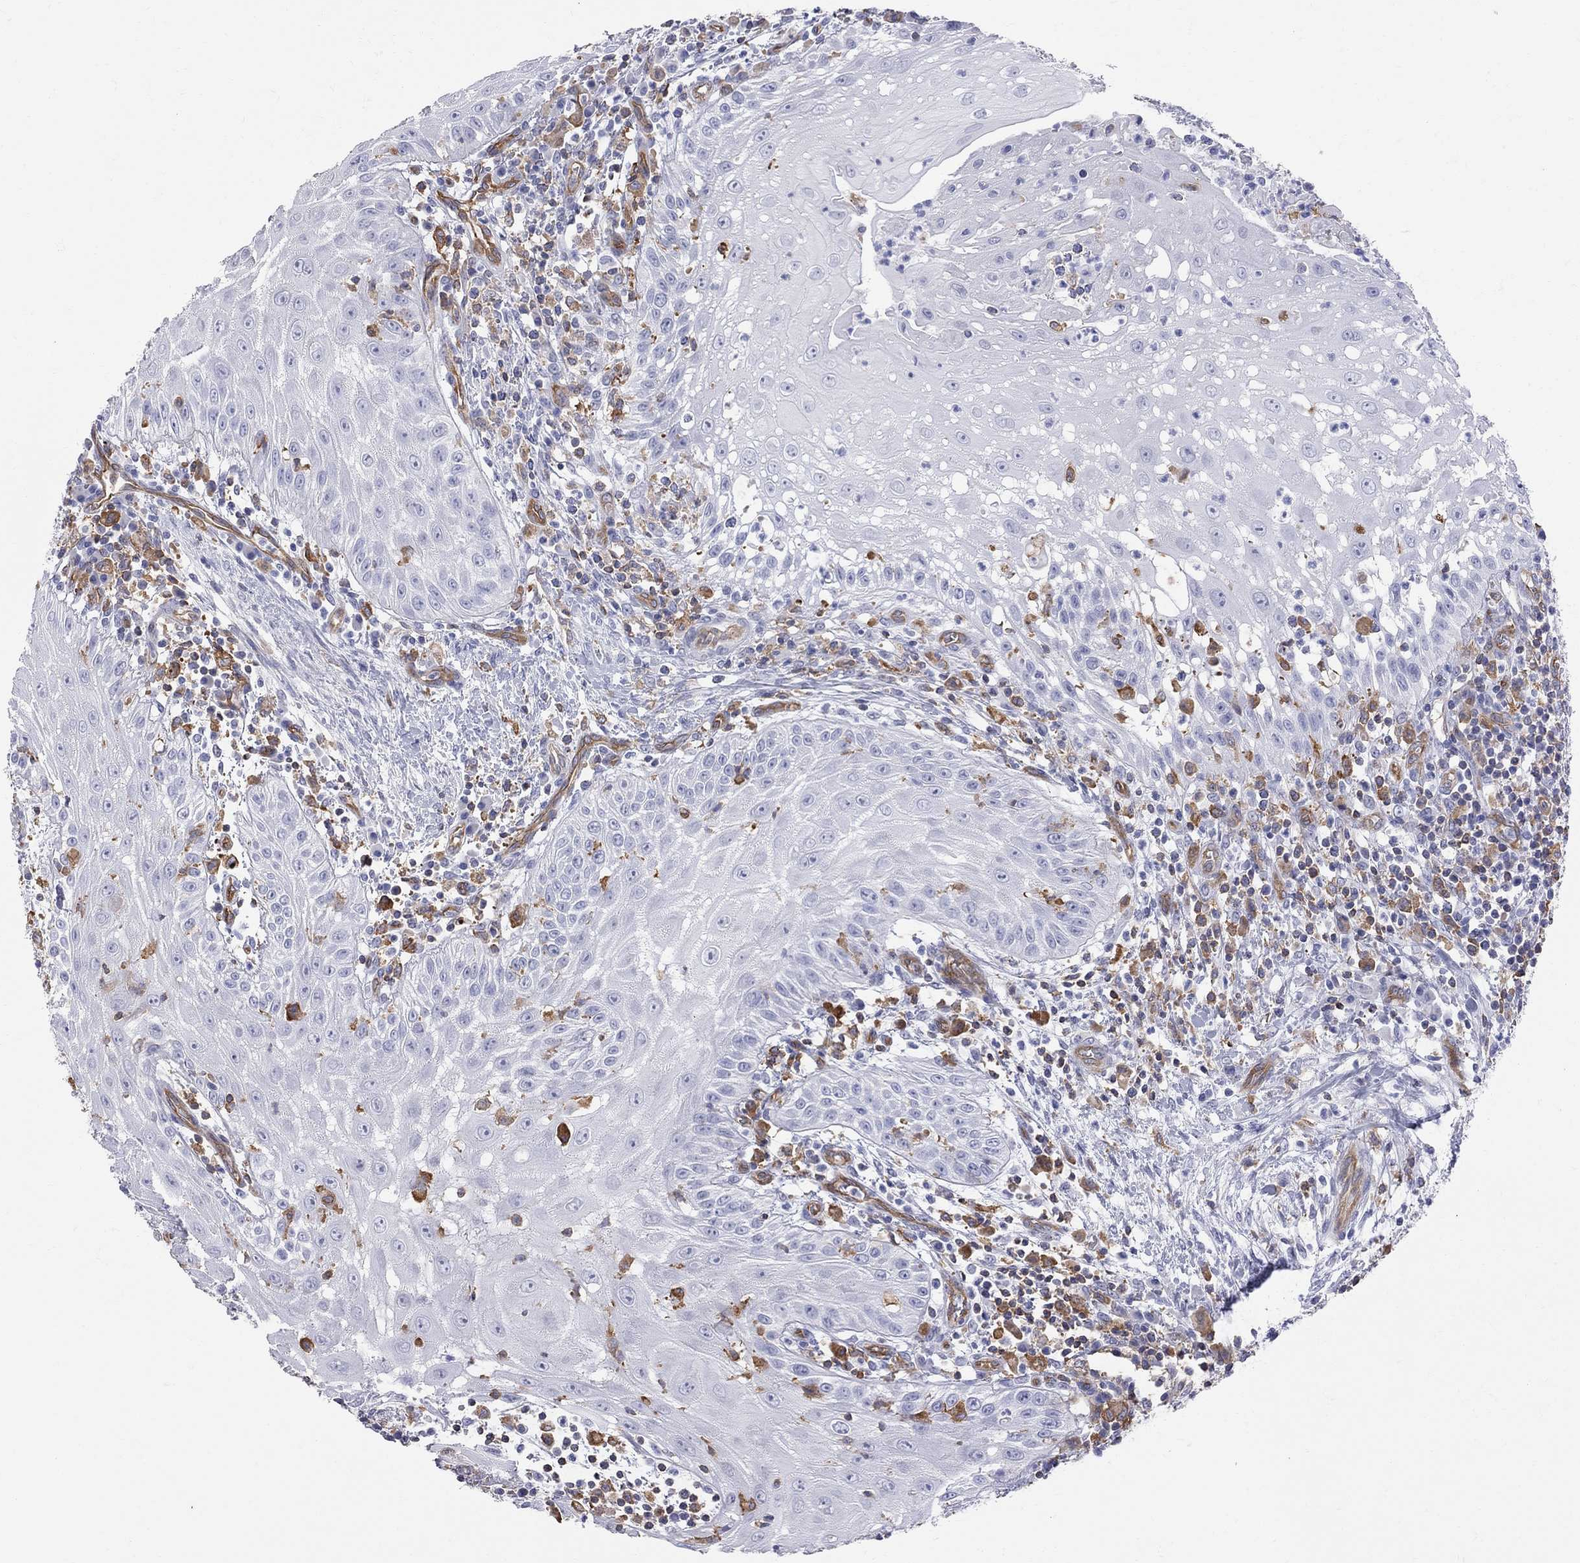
{"staining": {"intensity": "negative", "quantity": "none", "location": "none"}, "tissue": "head and neck cancer", "cell_type": "Tumor cells", "image_type": "cancer", "snomed": [{"axis": "morphology", "description": "Squamous cell carcinoma, NOS"}, {"axis": "topography", "description": "Oral tissue"}, {"axis": "topography", "description": "Head-Neck"}], "caption": "This histopathology image is of head and neck cancer (squamous cell carcinoma) stained with immunohistochemistry to label a protein in brown with the nuclei are counter-stained blue. There is no staining in tumor cells.", "gene": "ABI3", "patient": {"sex": "male", "age": 58}}